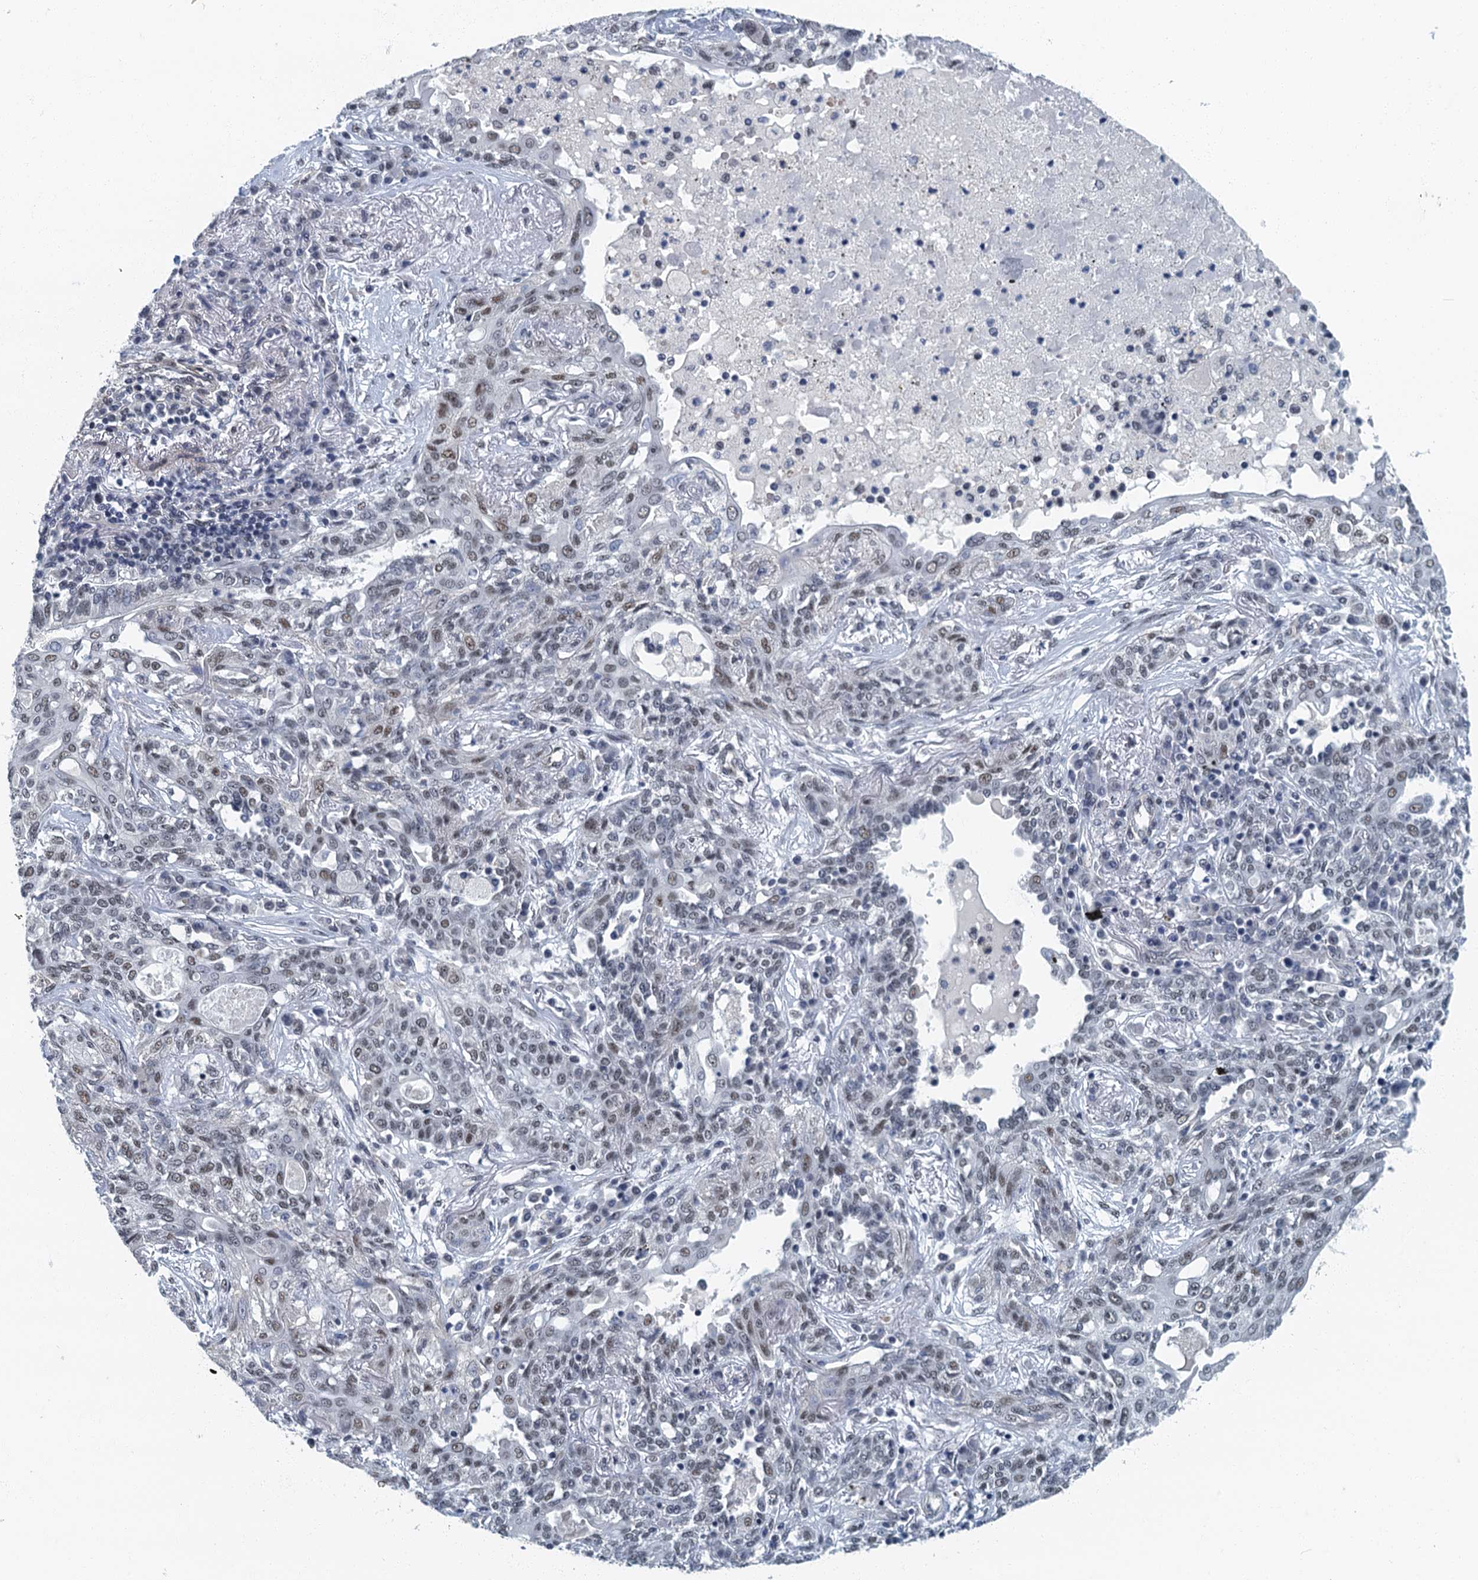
{"staining": {"intensity": "weak", "quantity": "25%-75%", "location": "nuclear"}, "tissue": "lung cancer", "cell_type": "Tumor cells", "image_type": "cancer", "snomed": [{"axis": "morphology", "description": "Squamous cell carcinoma, NOS"}, {"axis": "topography", "description": "Lung"}], "caption": "Lung cancer tissue reveals weak nuclear expression in approximately 25%-75% of tumor cells, visualized by immunohistochemistry. Using DAB (3,3'-diaminobenzidine) (brown) and hematoxylin (blue) stains, captured at high magnification using brightfield microscopy.", "gene": "GADL1", "patient": {"sex": "female", "age": 70}}